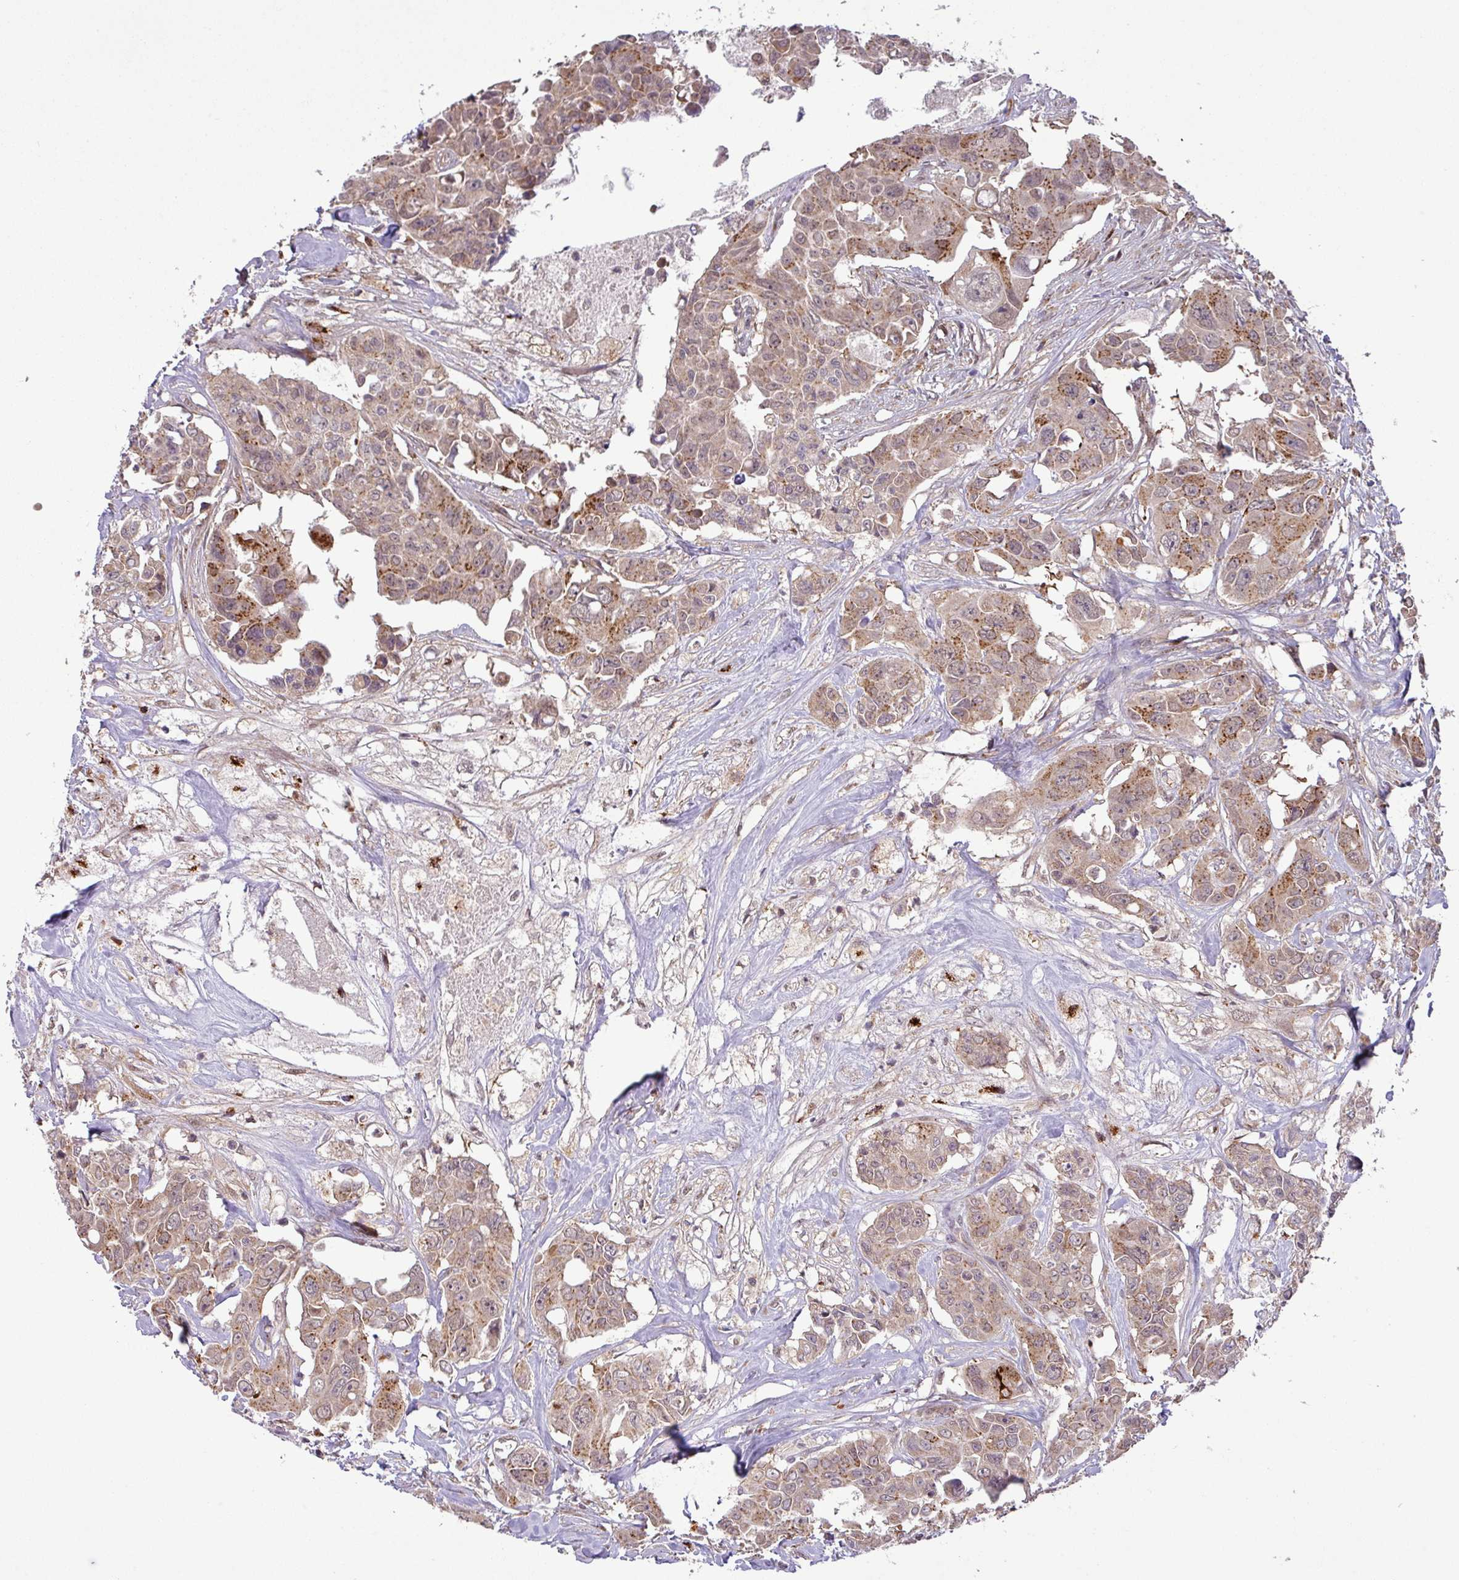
{"staining": {"intensity": "moderate", "quantity": ">75%", "location": "cytoplasmic/membranous"}, "tissue": "colorectal cancer", "cell_type": "Tumor cells", "image_type": "cancer", "snomed": [{"axis": "morphology", "description": "Adenocarcinoma, NOS"}, {"axis": "topography", "description": "Rectum"}], "caption": "A brown stain labels moderate cytoplasmic/membranous expression of a protein in colorectal cancer (adenocarcinoma) tumor cells.", "gene": "GALNT12", "patient": {"sex": "male", "age": 87}}